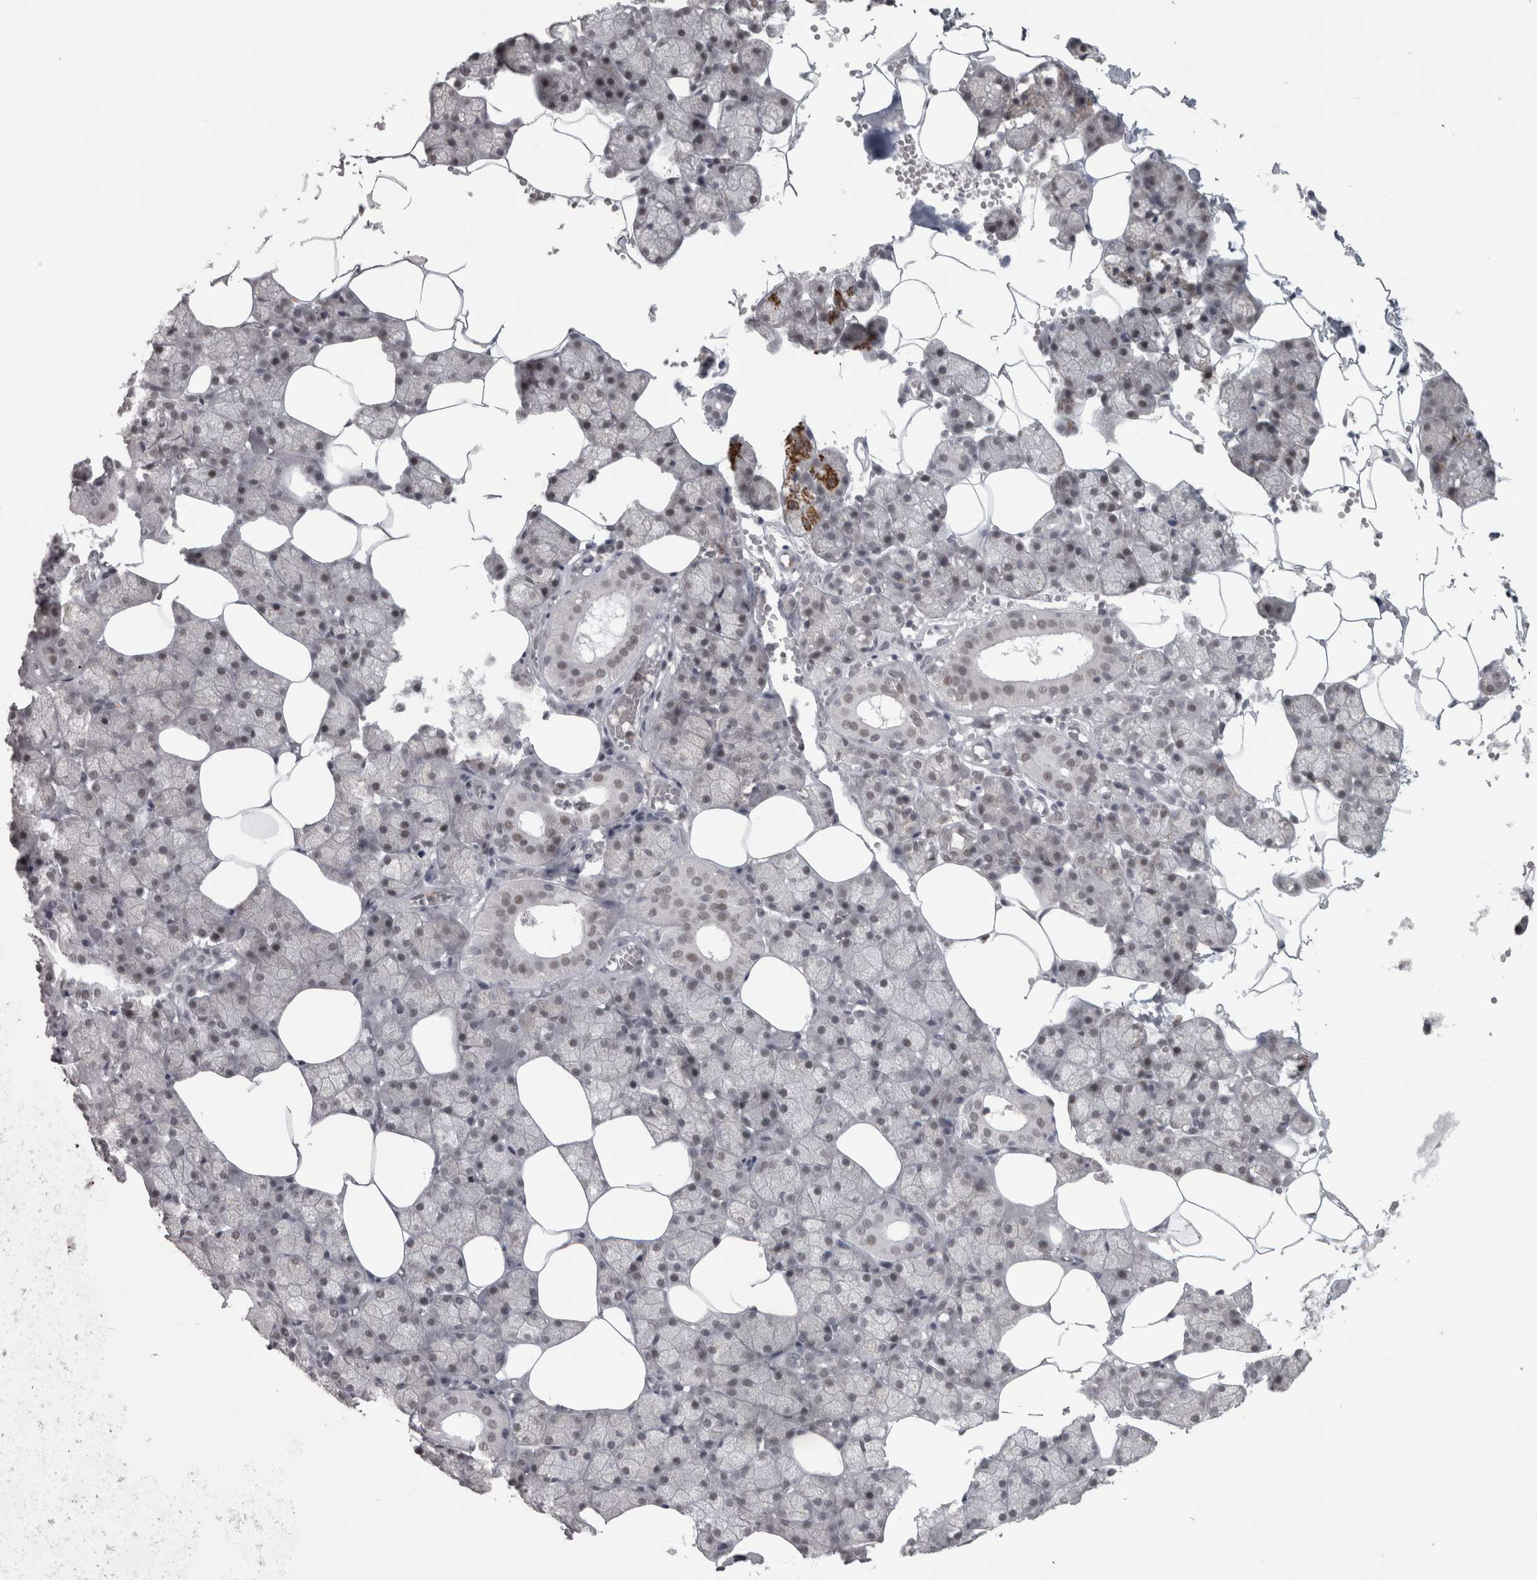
{"staining": {"intensity": "moderate", "quantity": "<25%", "location": "cytoplasmic/membranous,nuclear"}, "tissue": "salivary gland", "cell_type": "Glandular cells", "image_type": "normal", "snomed": [{"axis": "morphology", "description": "Normal tissue, NOS"}, {"axis": "topography", "description": "Salivary gland"}], "caption": "An image of salivary gland stained for a protein demonstrates moderate cytoplasmic/membranous,nuclear brown staining in glandular cells. Immunohistochemistry (ihc) stains the protein of interest in brown and the nuclei are stained blue.", "gene": "MICU3", "patient": {"sex": "male", "age": 62}}